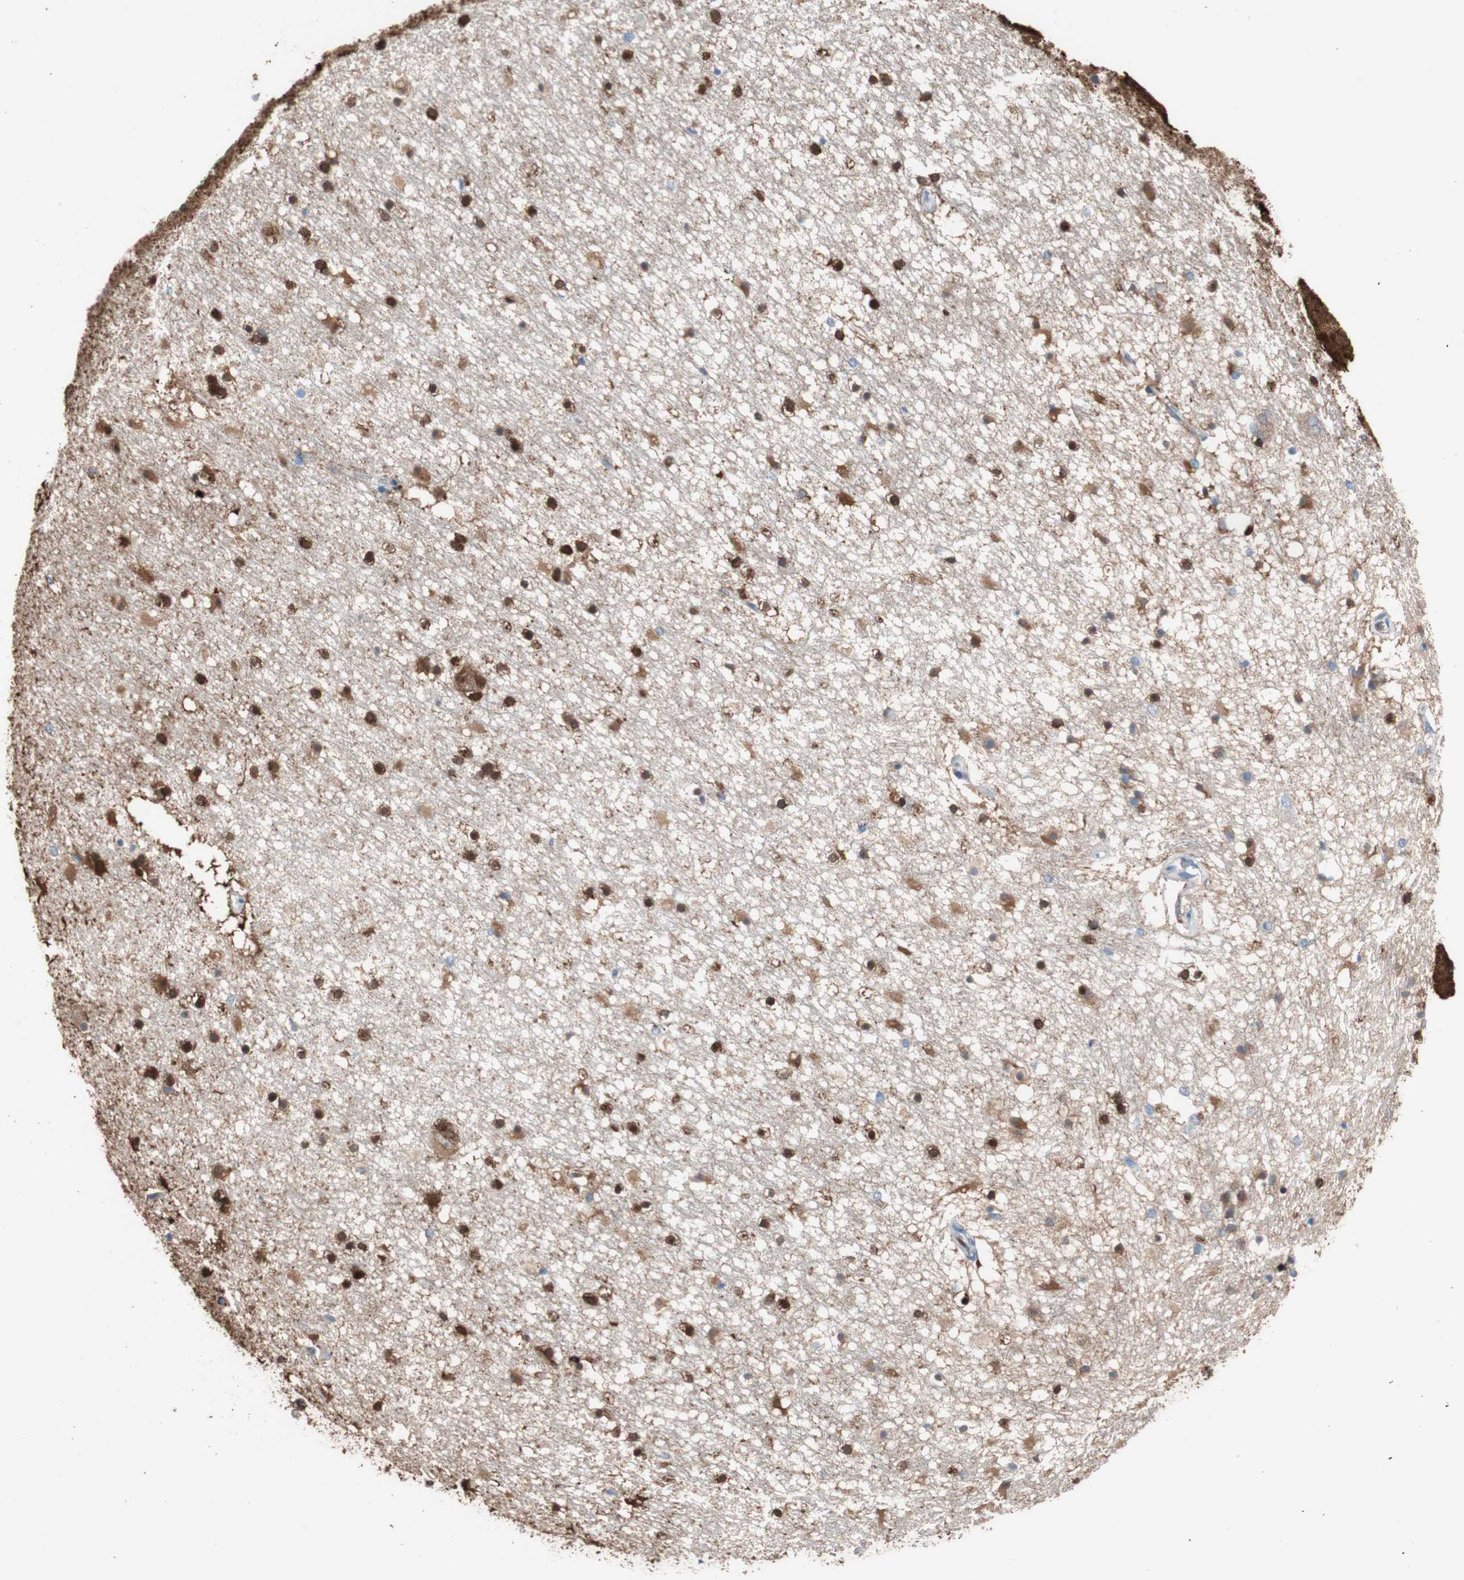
{"staining": {"intensity": "strong", "quantity": "25%-75%", "location": "cytoplasmic/membranous,nuclear"}, "tissue": "hippocampus", "cell_type": "Glial cells", "image_type": "normal", "snomed": [{"axis": "morphology", "description": "Normal tissue, NOS"}, {"axis": "topography", "description": "Hippocampus"}], "caption": "Hippocampus stained for a protein shows strong cytoplasmic/membranous,nuclear positivity in glial cells.", "gene": "GLUL", "patient": {"sex": "male", "age": 45}}